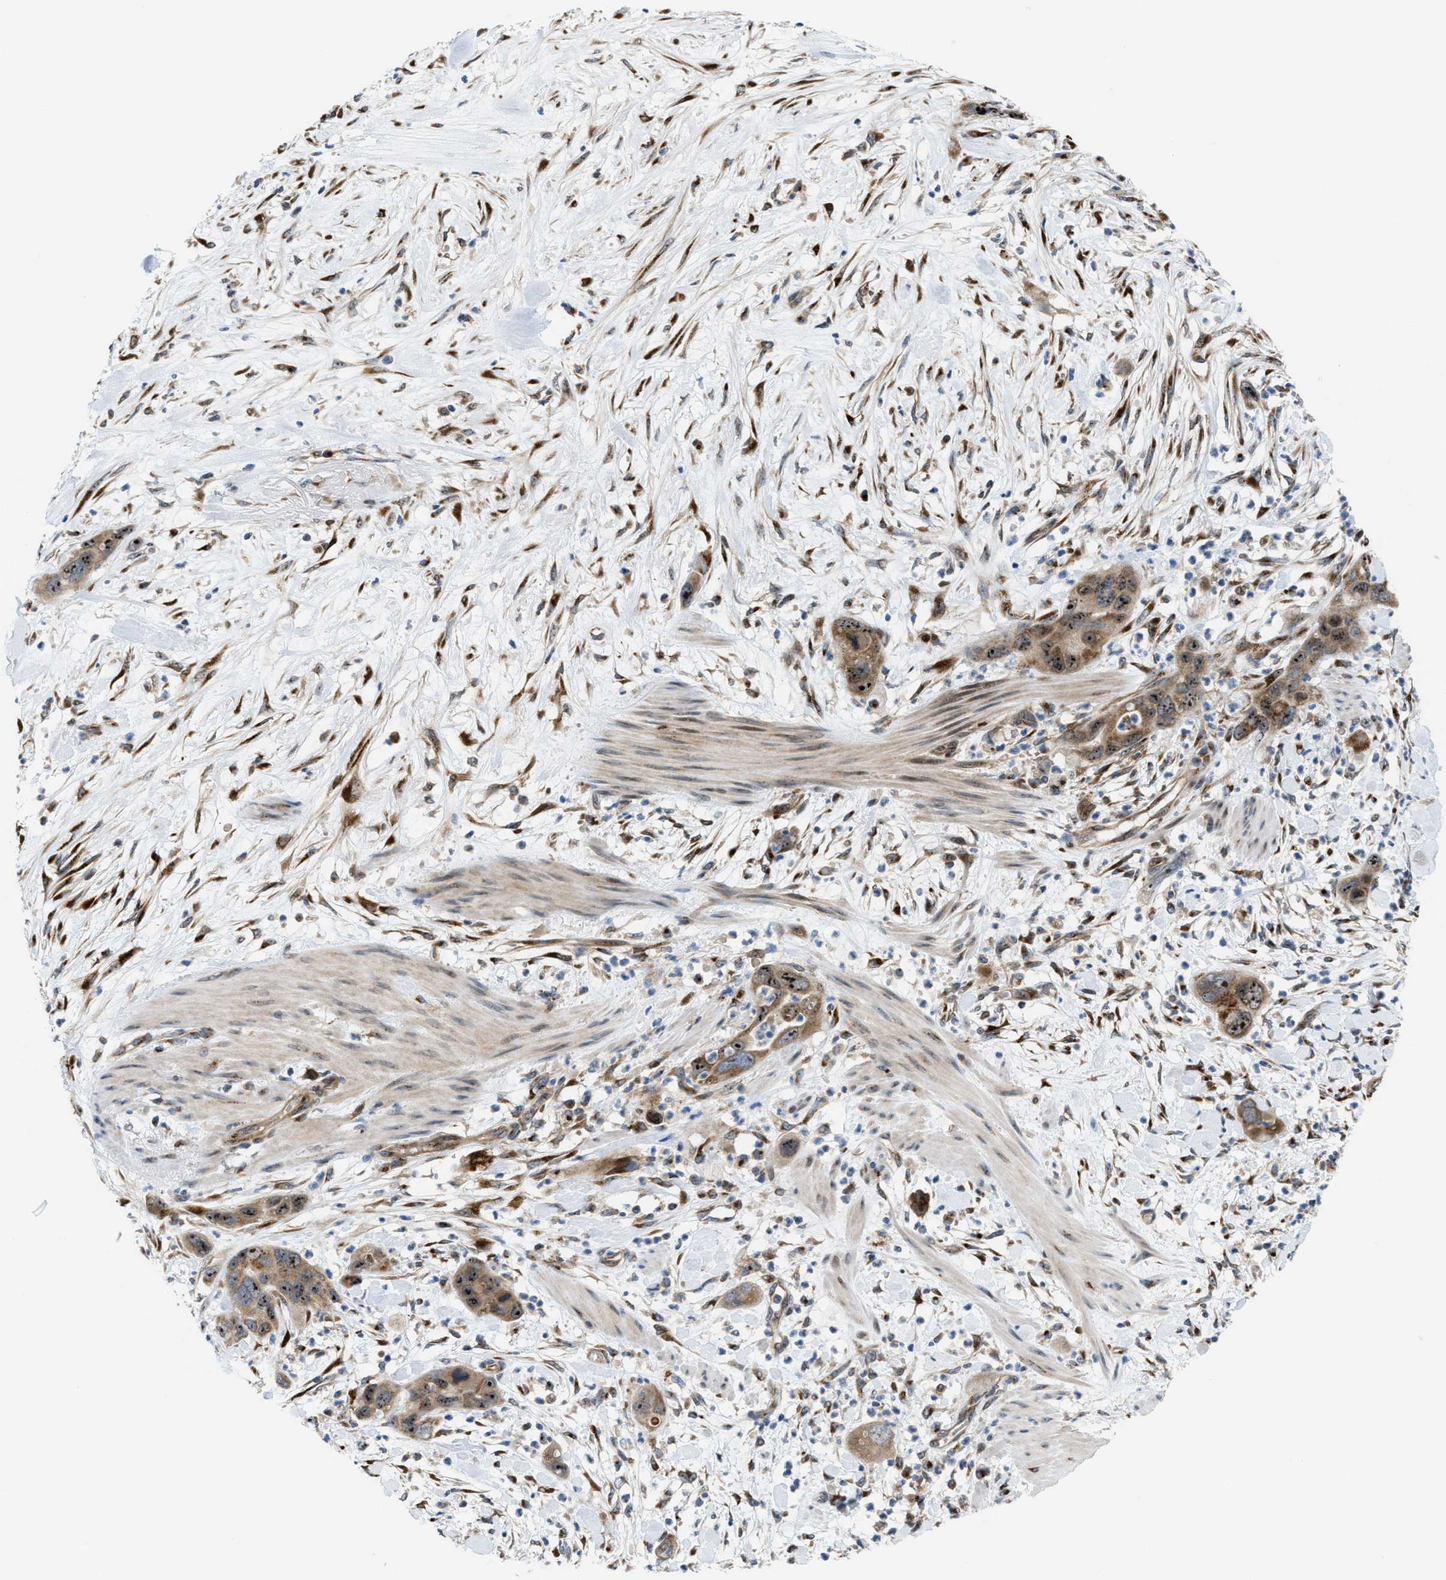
{"staining": {"intensity": "moderate", "quantity": ">75%", "location": "cytoplasmic/membranous,nuclear"}, "tissue": "pancreatic cancer", "cell_type": "Tumor cells", "image_type": "cancer", "snomed": [{"axis": "morphology", "description": "Adenocarcinoma, NOS"}, {"axis": "topography", "description": "Pancreas"}], "caption": "Tumor cells exhibit medium levels of moderate cytoplasmic/membranous and nuclear positivity in about >75% of cells in human pancreatic cancer.", "gene": "SLC38A10", "patient": {"sex": "female", "age": 71}}